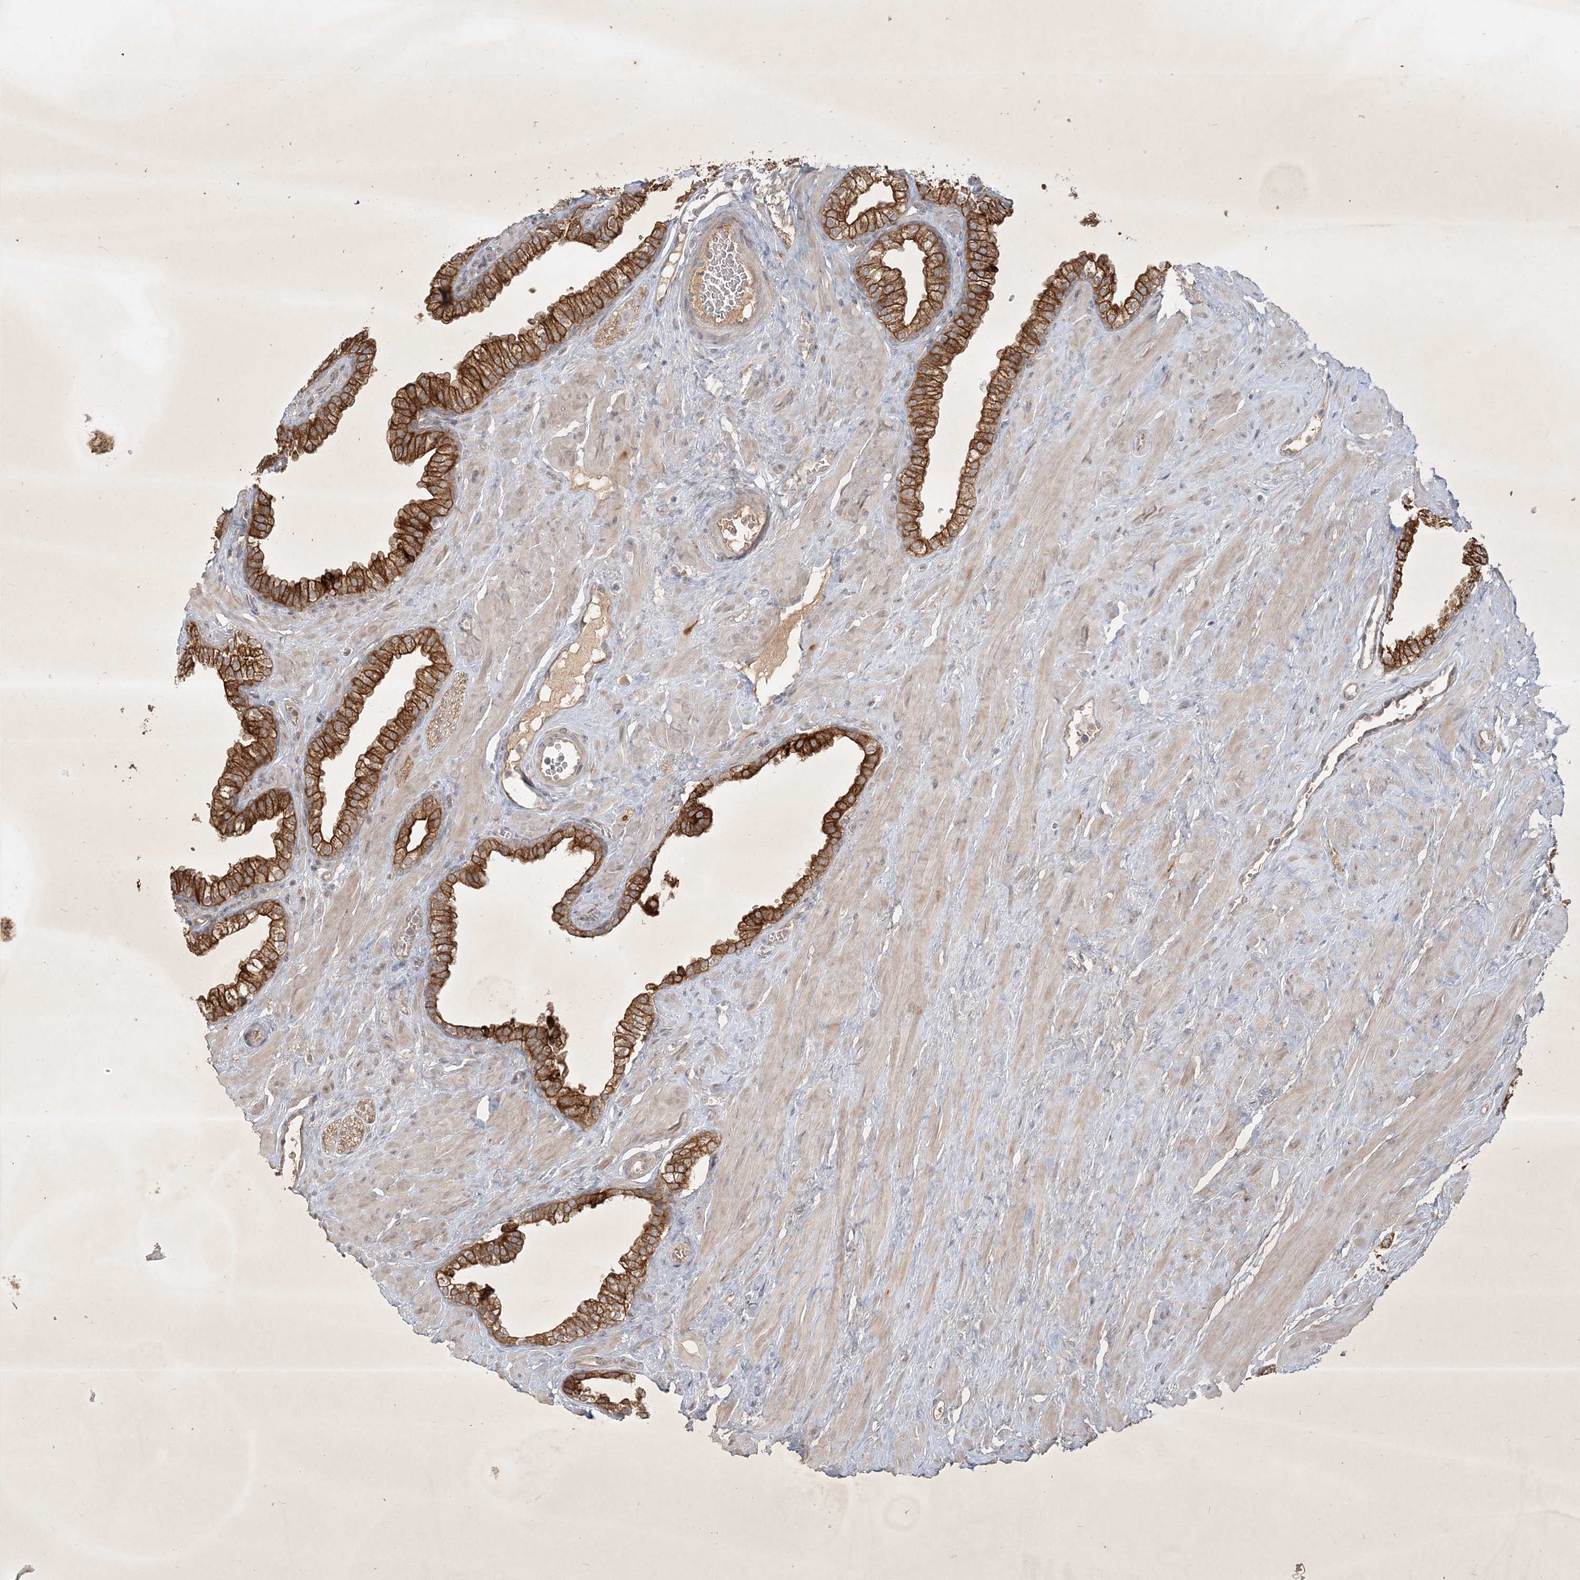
{"staining": {"intensity": "strong", "quantity": ">75%", "location": "cytoplasmic/membranous"}, "tissue": "prostate", "cell_type": "Glandular cells", "image_type": "normal", "snomed": [{"axis": "morphology", "description": "Normal tissue, NOS"}, {"axis": "morphology", "description": "Urothelial carcinoma, Low grade"}, {"axis": "topography", "description": "Urinary bladder"}, {"axis": "topography", "description": "Prostate"}], "caption": "Protein staining reveals strong cytoplasmic/membranous staining in about >75% of glandular cells in benign prostate. The staining was performed using DAB, with brown indicating positive protein expression. Nuclei are stained blue with hematoxylin.", "gene": "BOD1L2", "patient": {"sex": "male", "age": 60}}